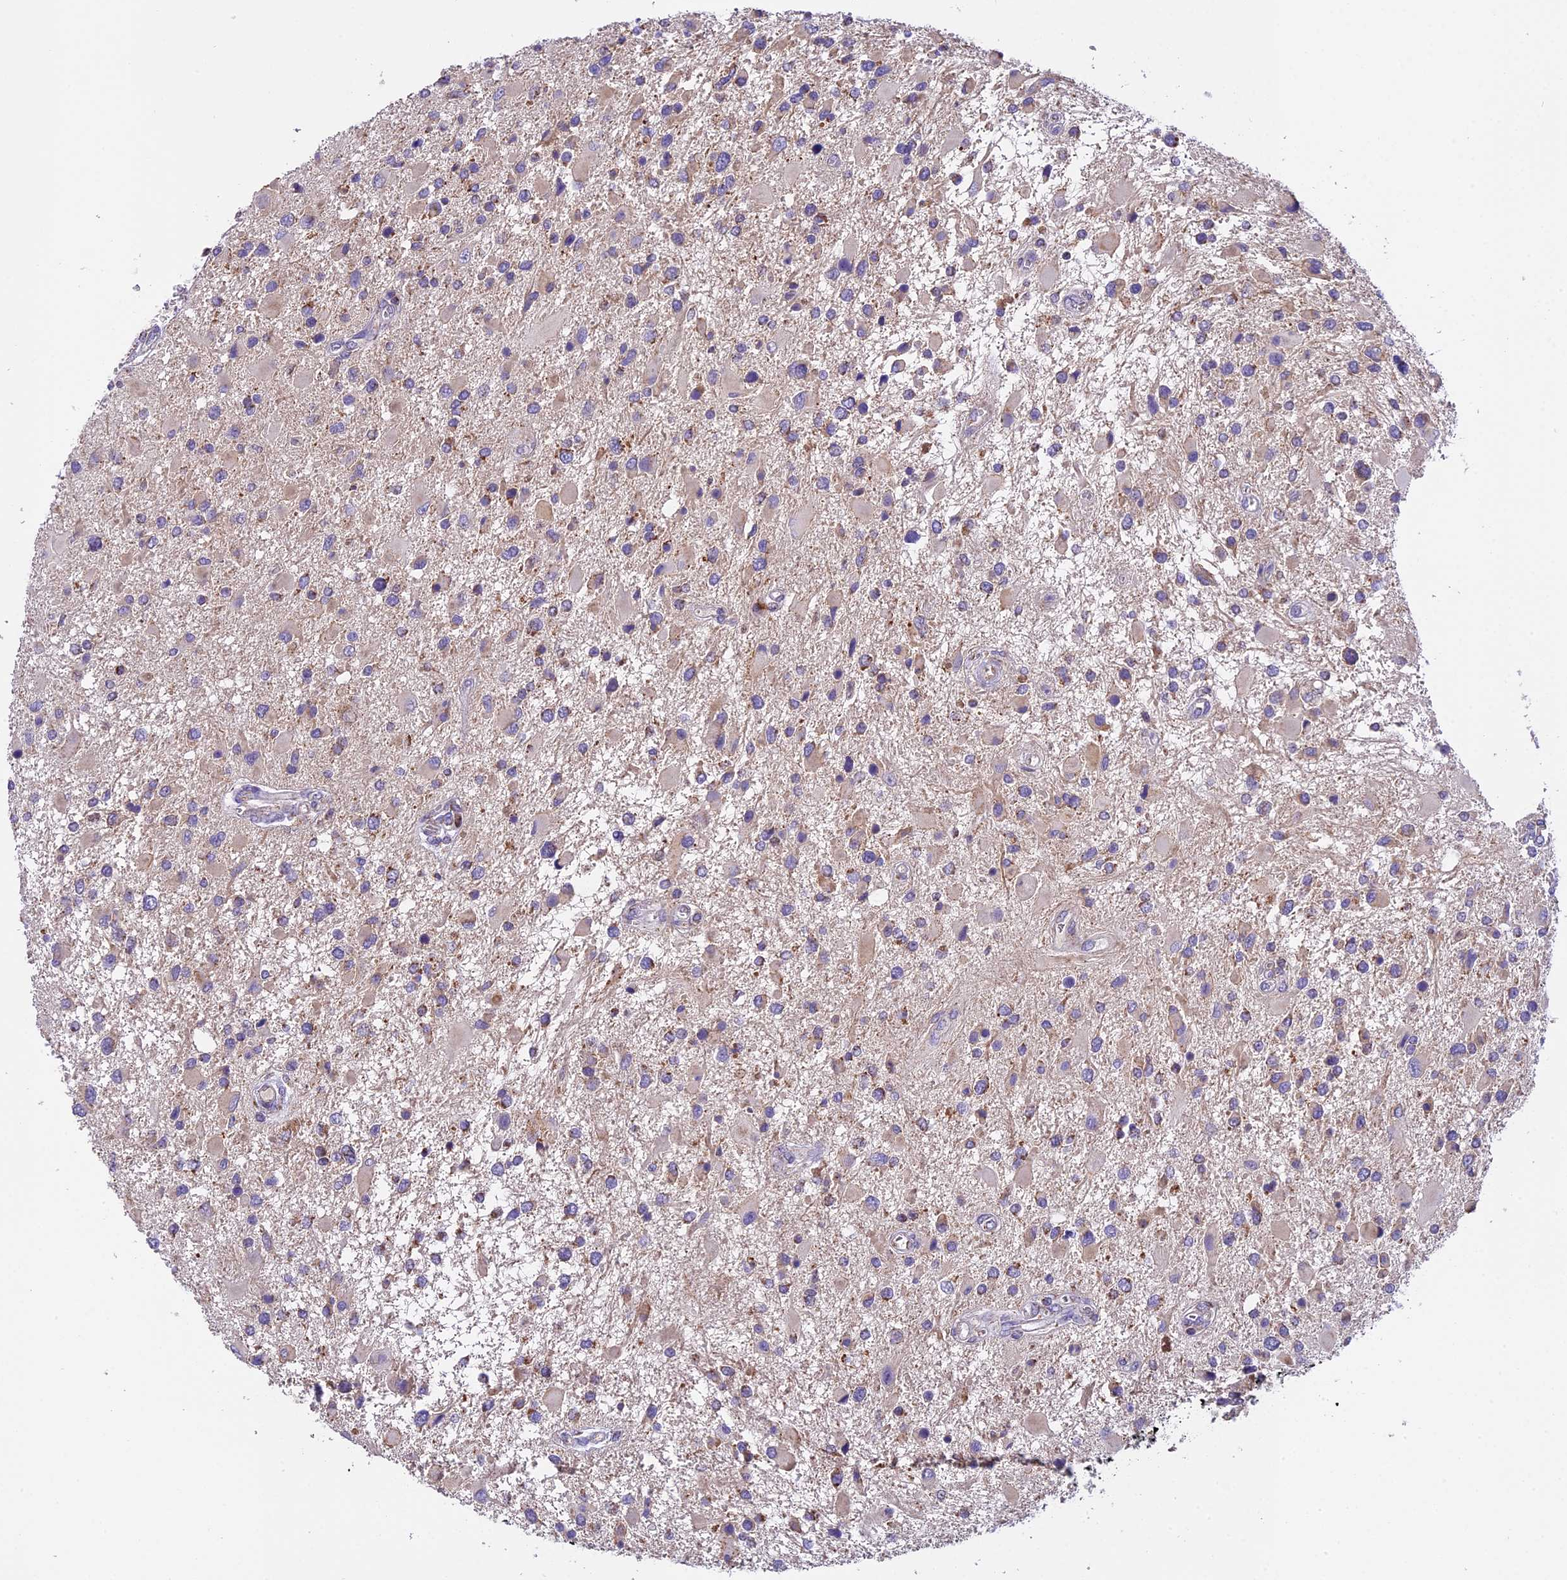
{"staining": {"intensity": "moderate", "quantity": "<25%", "location": "cytoplasmic/membranous"}, "tissue": "glioma", "cell_type": "Tumor cells", "image_type": "cancer", "snomed": [{"axis": "morphology", "description": "Glioma, malignant, High grade"}, {"axis": "topography", "description": "Brain"}], "caption": "Tumor cells exhibit low levels of moderate cytoplasmic/membranous expression in approximately <25% of cells in human glioma. (Brightfield microscopy of DAB IHC at high magnification).", "gene": "MGME1", "patient": {"sex": "male", "age": 53}}